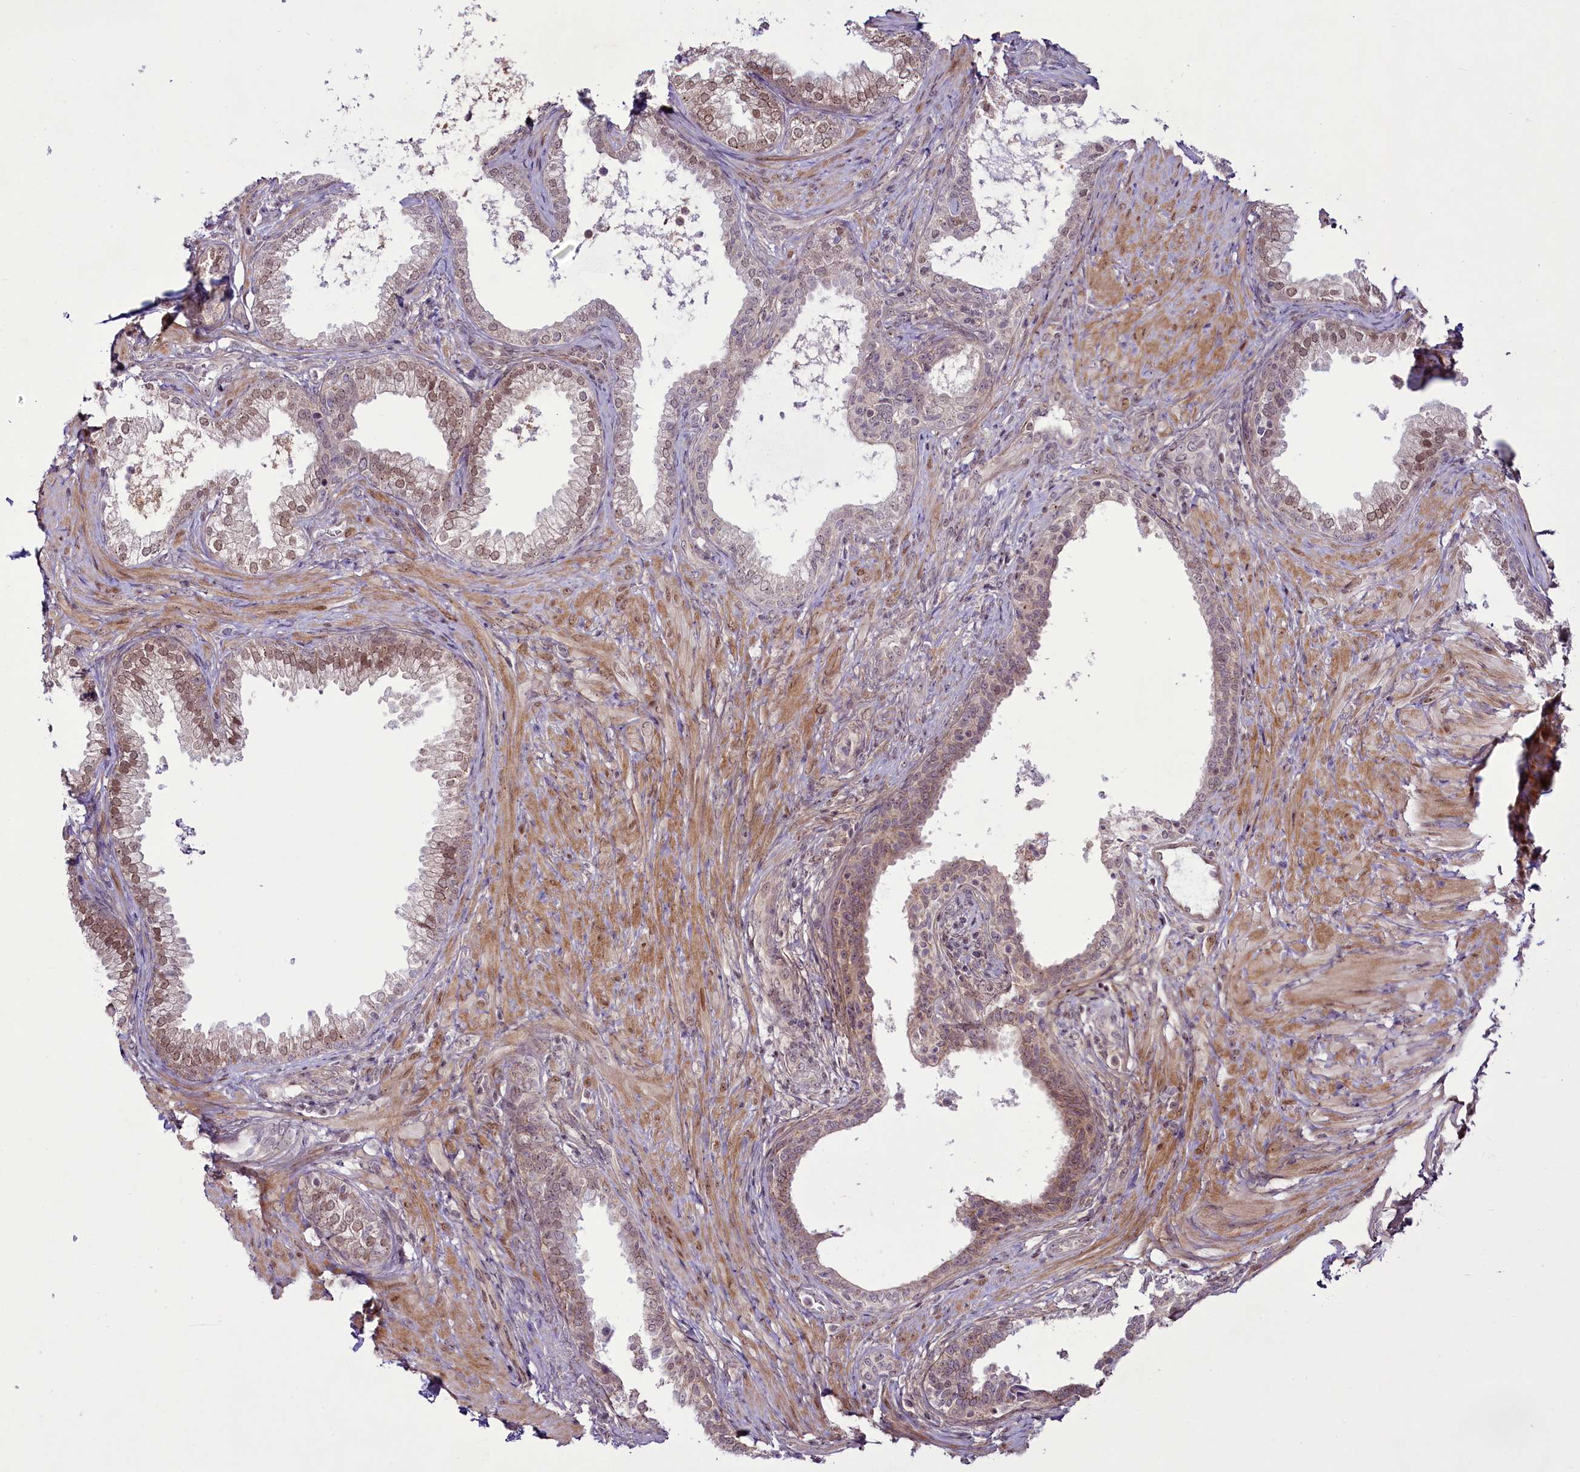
{"staining": {"intensity": "moderate", "quantity": "25%-75%", "location": "nuclear"}, "tissue": "prostate", "cell_type": "Glandular cells", "image_type": "normal", "snomed": [{"axis": "morphology", "description": "Normal tissue, NOS"}, {"axis": "topography", "description": "Prostate"}], "caption": "This micrograph reveals IHC staining of normal human prostate, with medium moderate nuclear expression in approximately 25%-75% of glandular cells.", "gene": "RSBN1", "patient": {"sex": "male", "age": 76}}